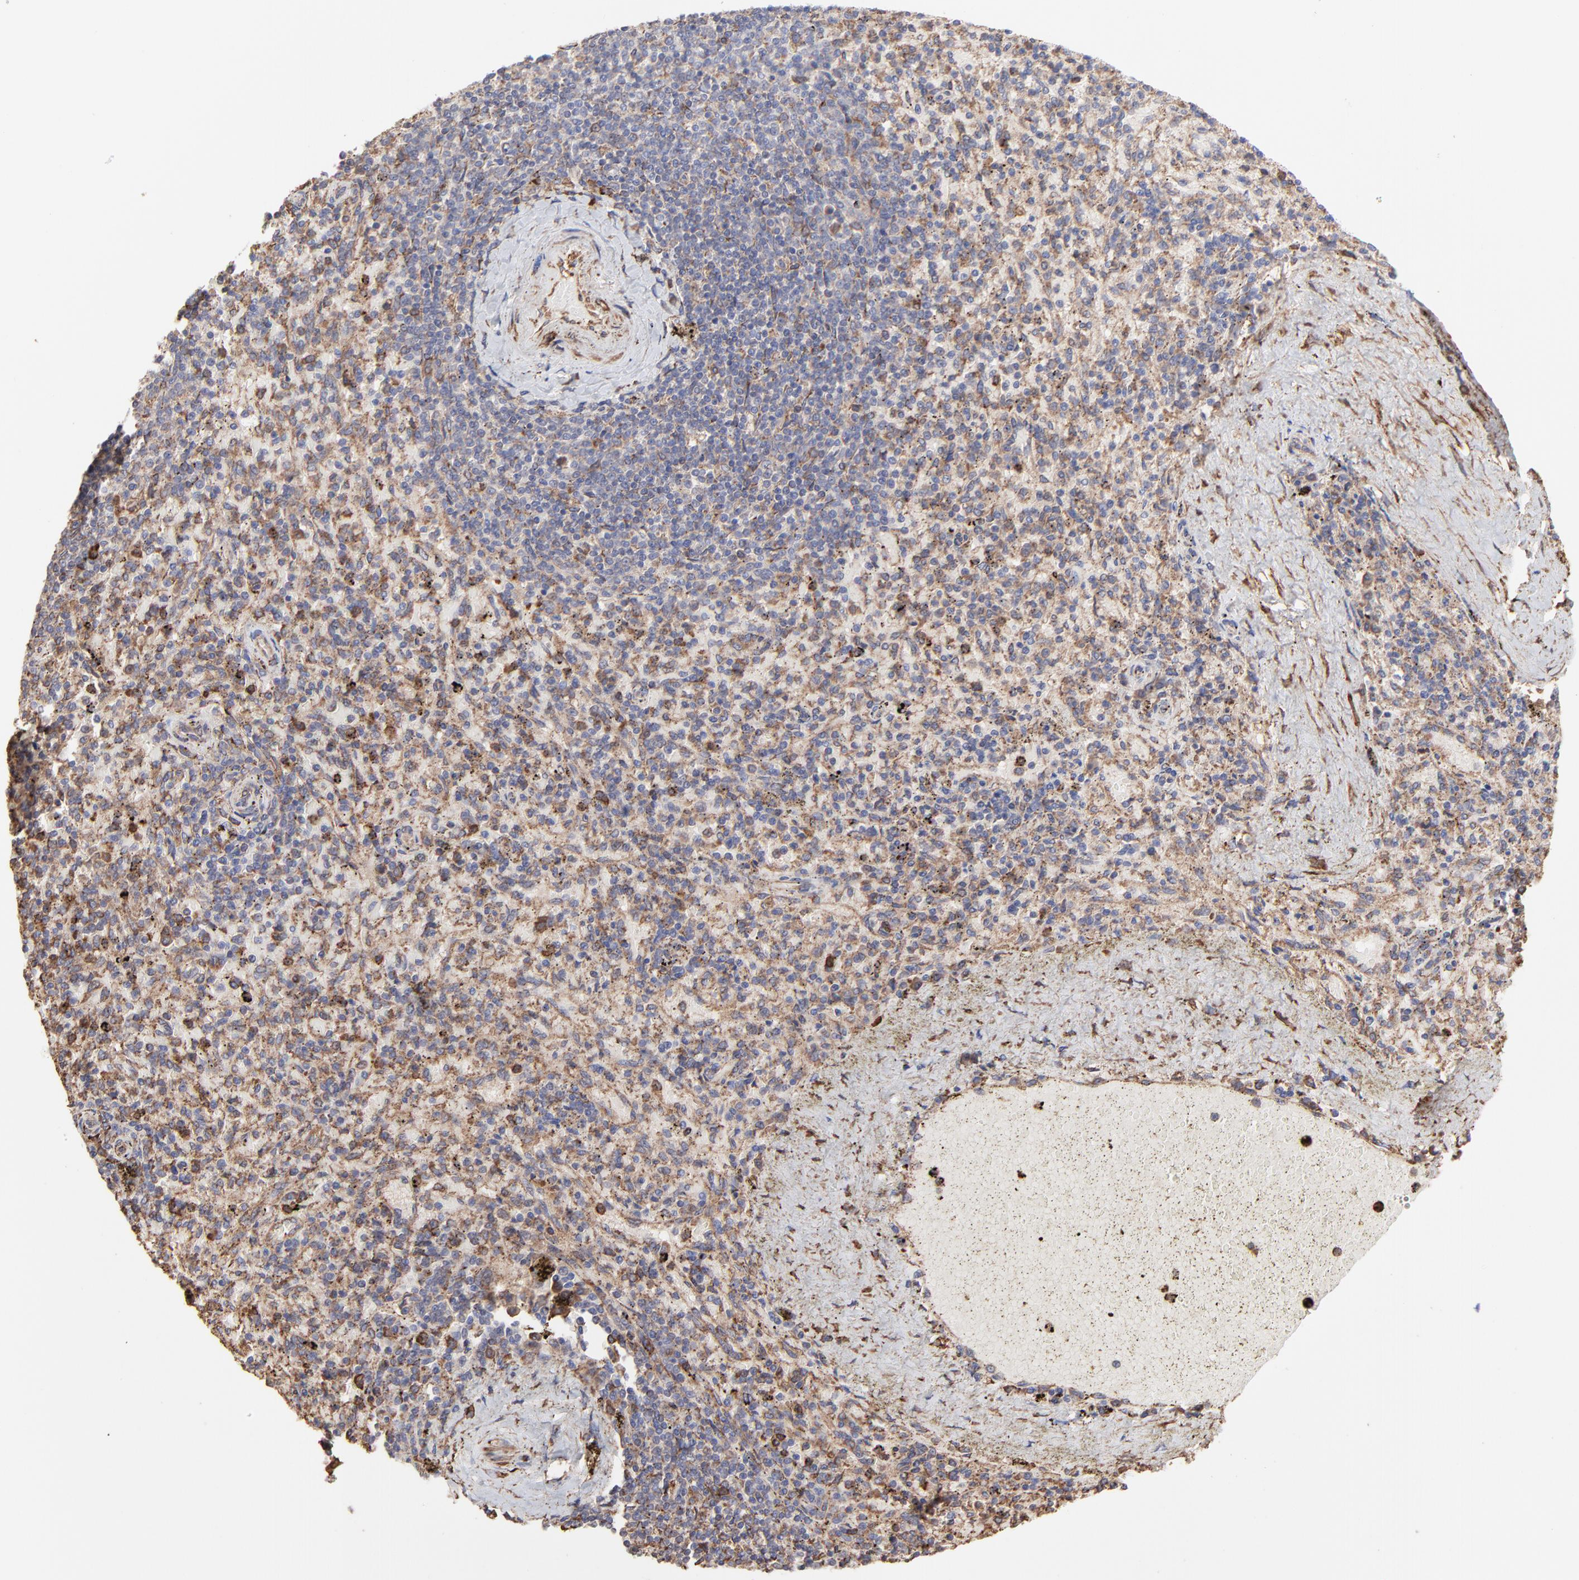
{"staining": {"intensity": "moderate", "quantity": ">75%", "location": "cytoplasmic/membranous"}, "tissue": "spleen", "cell_type": "Cells in red pulp", "image_type": "normal", "snomed": [{"axis": "morphology", "description": "Normal tissue, NOS"}, {"axis": "topography", "description": "Spleen"}], "caption": "Brown immunohistochemical staining in normal human spleen exhibits moderate cytoplasmic/membranous expression in about >75% of cells in red pulp.", "gene": "PFKM", "patient": {"sex": "female", "age": 43}}